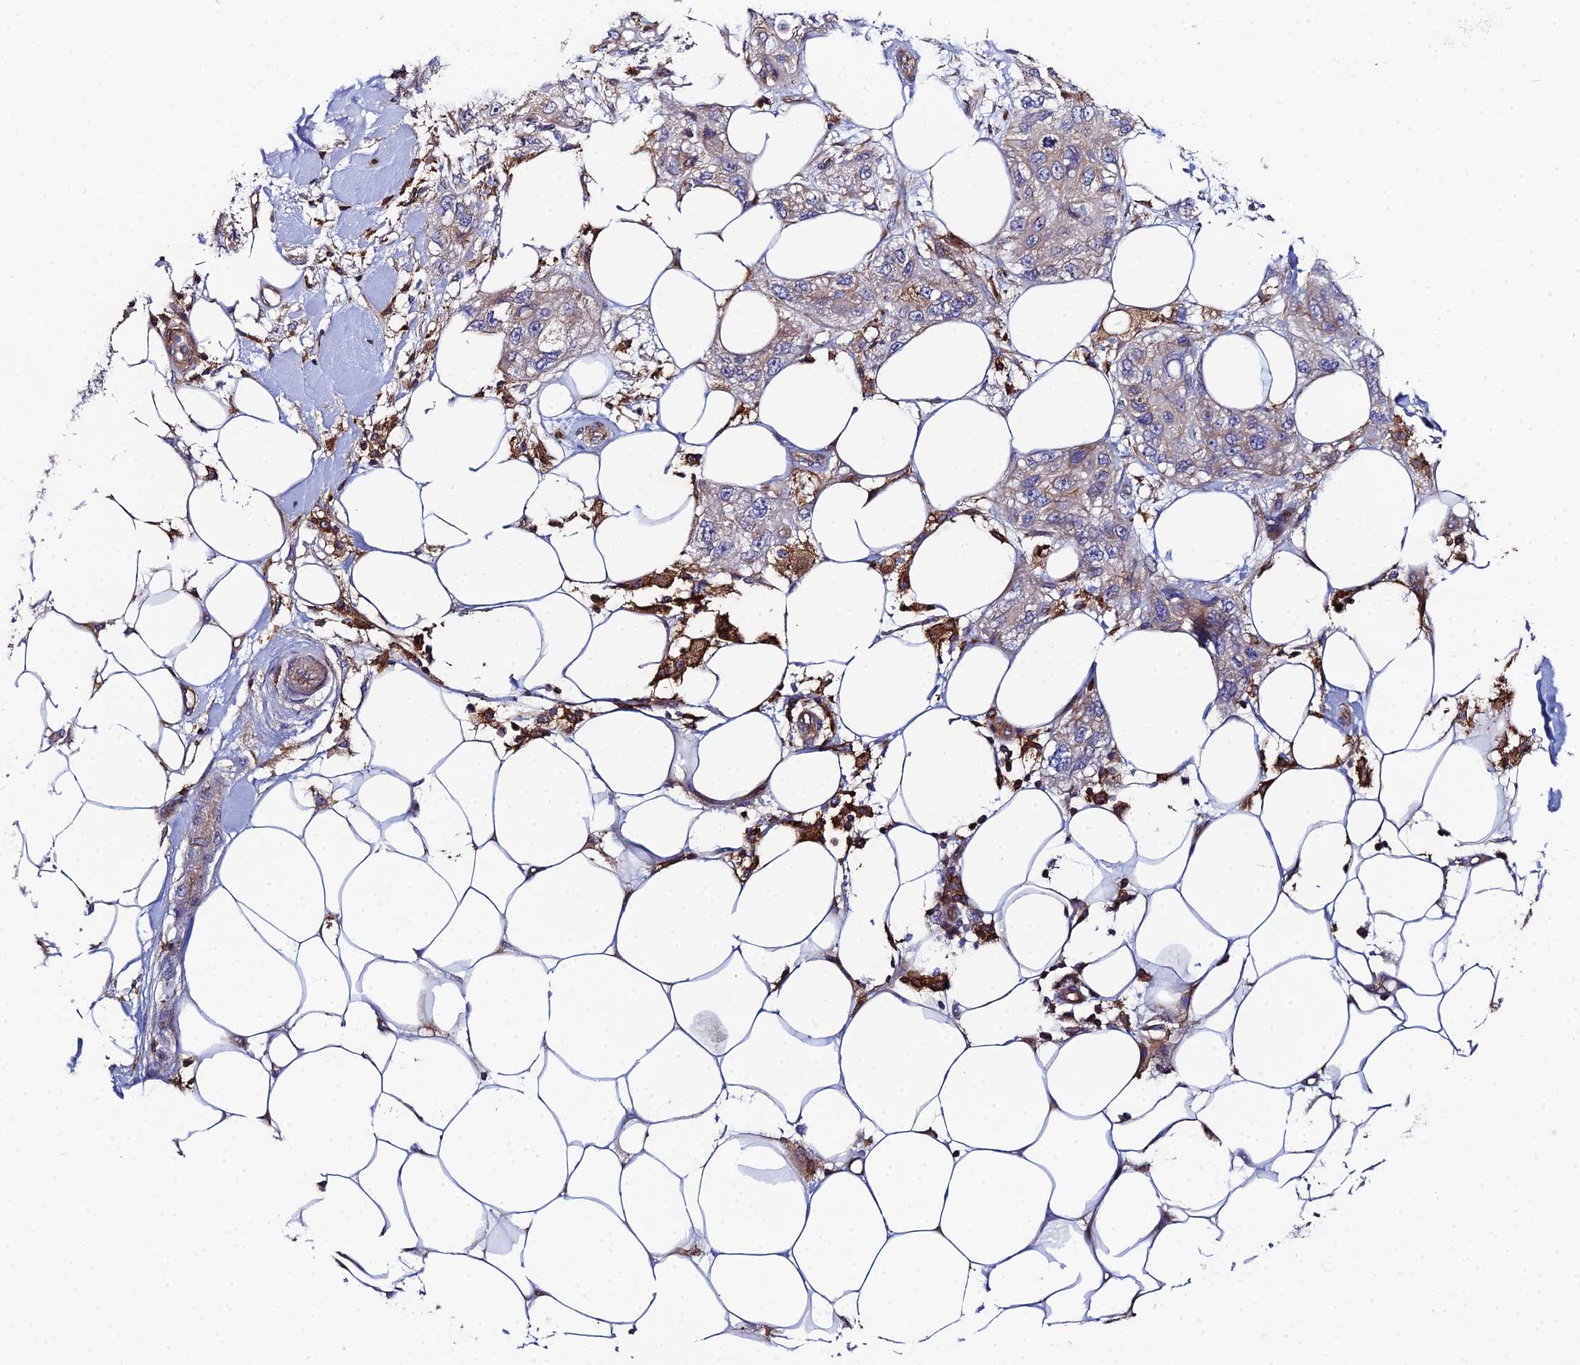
{"staining": {"intensity": "weak", "quantity": "25%-75%", "location": "cytoplasmic/membranous"}, "tissue": "skin cancer", "cell_type": "Tumor cells", "image_type": "cancer", "snomed": [{"axis": "morphology", "description": "Normal tissue, NOS"}, {"axis": "morphology", "description": "Squamous cell carcinoma, NOS"}, {"axis": "topography", "description": "Skin"}], "caption": "Immunohistochemical staining of squamous cell carcinoma (skin) shows low levels of weak cytoplasmic/membranous staining in approximately 25%-75% of tumor cells.", "gene": "GNG5B", "patient": {"sex": "male", "age": 72}}